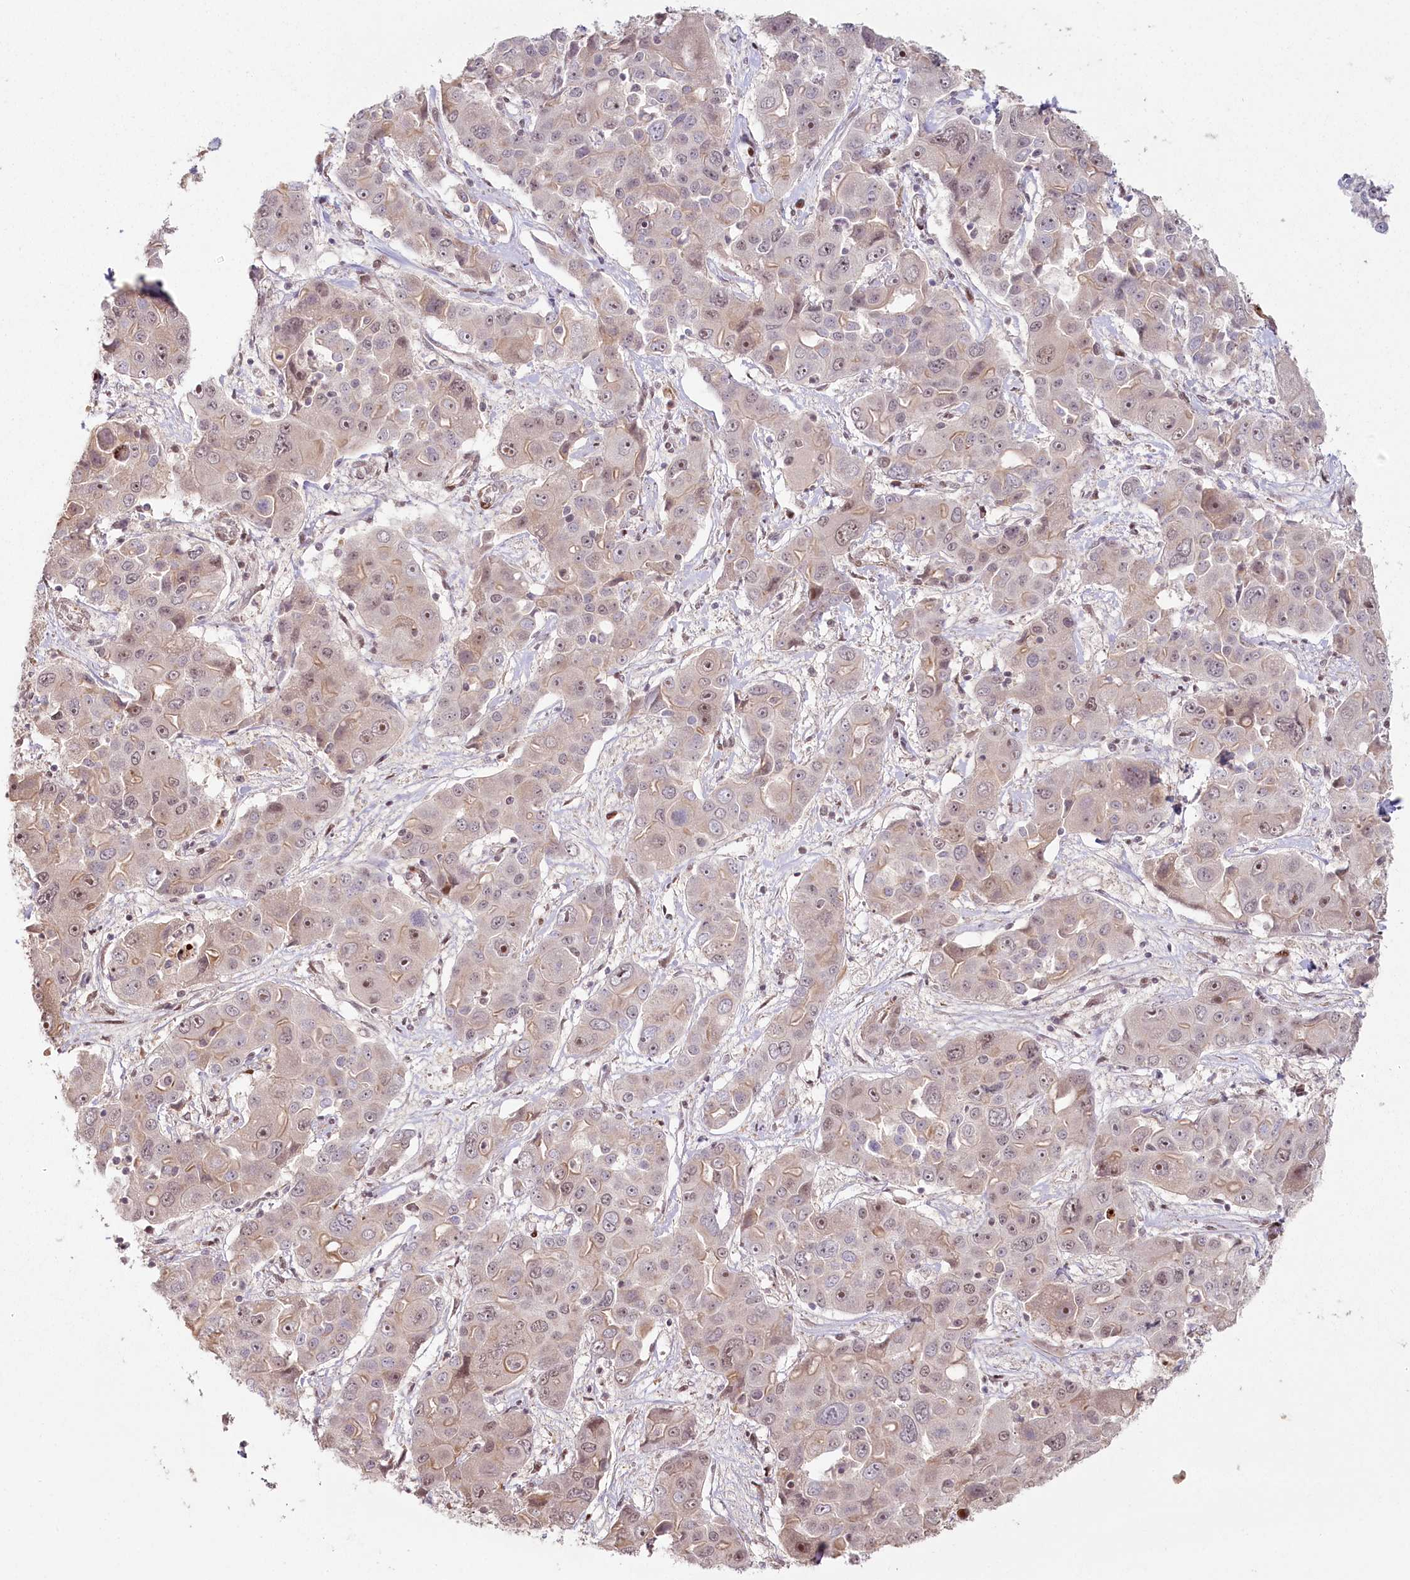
{"staining": {"intensity": "weak", "quantity": "25%-75%", "location": "cytoplasmic/membranous,nuclear"}, "tissue": "liver cancer", "cell_type": "Tumor cells", "image_type": "cancer", "snomed": [{"axis": "morphology", "description": "Cholangiocarcinoma"}, {"axis": "topography", "description": "Liver"}], "caption": "About 25%-75% of tumor cells in human liver cancer exhibit weak cytoplasmic/membranous and nuclear protein positivity as visualized by brown immunohistochemical staining.", "gene": "FAM204A", "patient": {"sex": "male", "age": 67}}